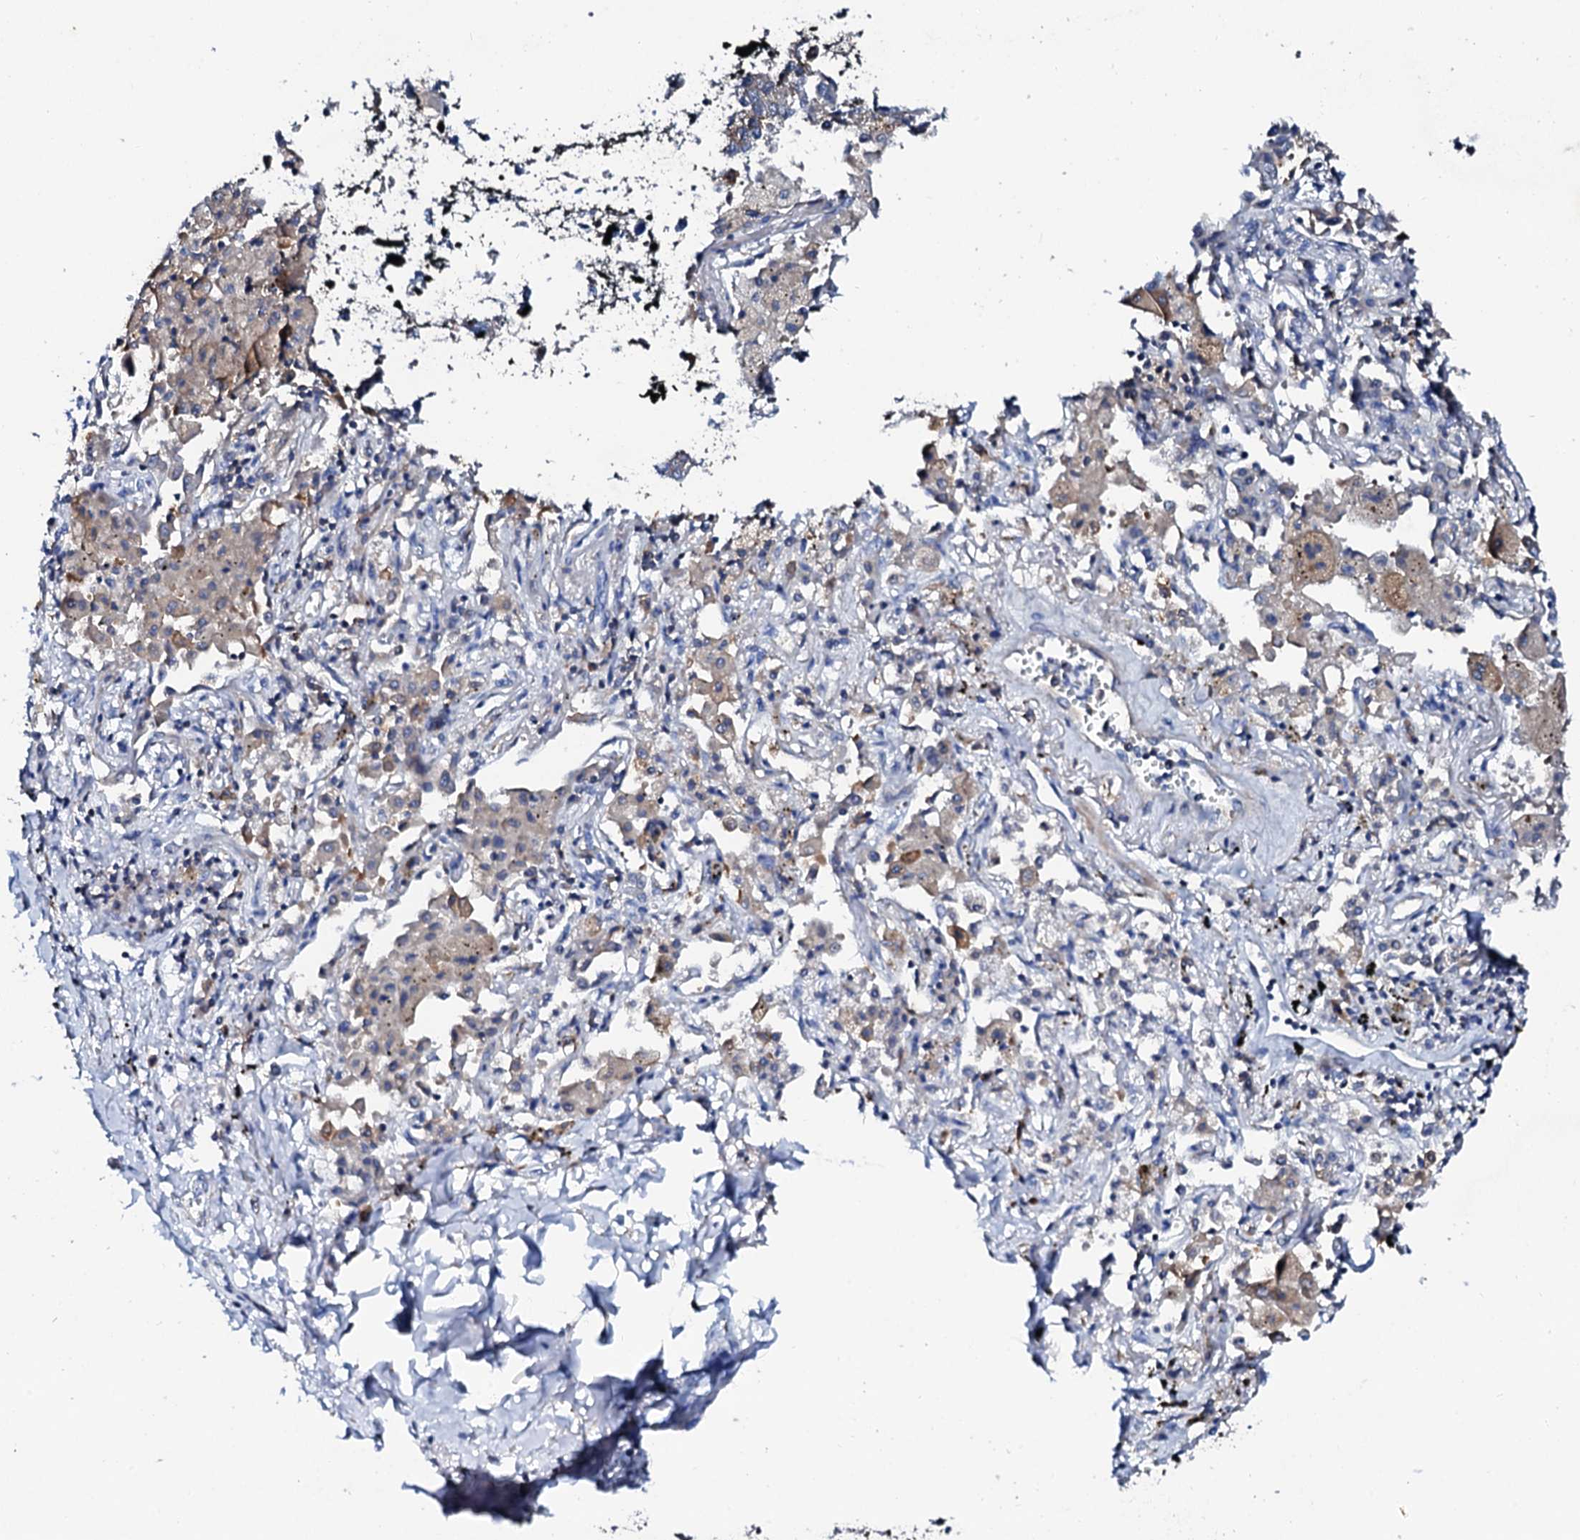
{"staining": {"intensity": "negative", "quantity": "none", "location": "none"}, "tissue": "lung cancer", "cell_type": "Tumor cells", "image_type": "cancer", "snomed": [{"axis": "morphology", "description": "Adenocarcinoma, NOS"}, {"axis": "topography", "description": "Lung"}], "caption": "A photomicrograph of human adenocarcinoma (lung) is negative for staining in tumor cells. (Stains: DAB immunohistochemistry (IHC) with hematoxylin counter stain, Microscopy: brightfield microscopy at high magnification).", "gene": "GLB1L3", "patient": {"sex": "male", "age": 67}}